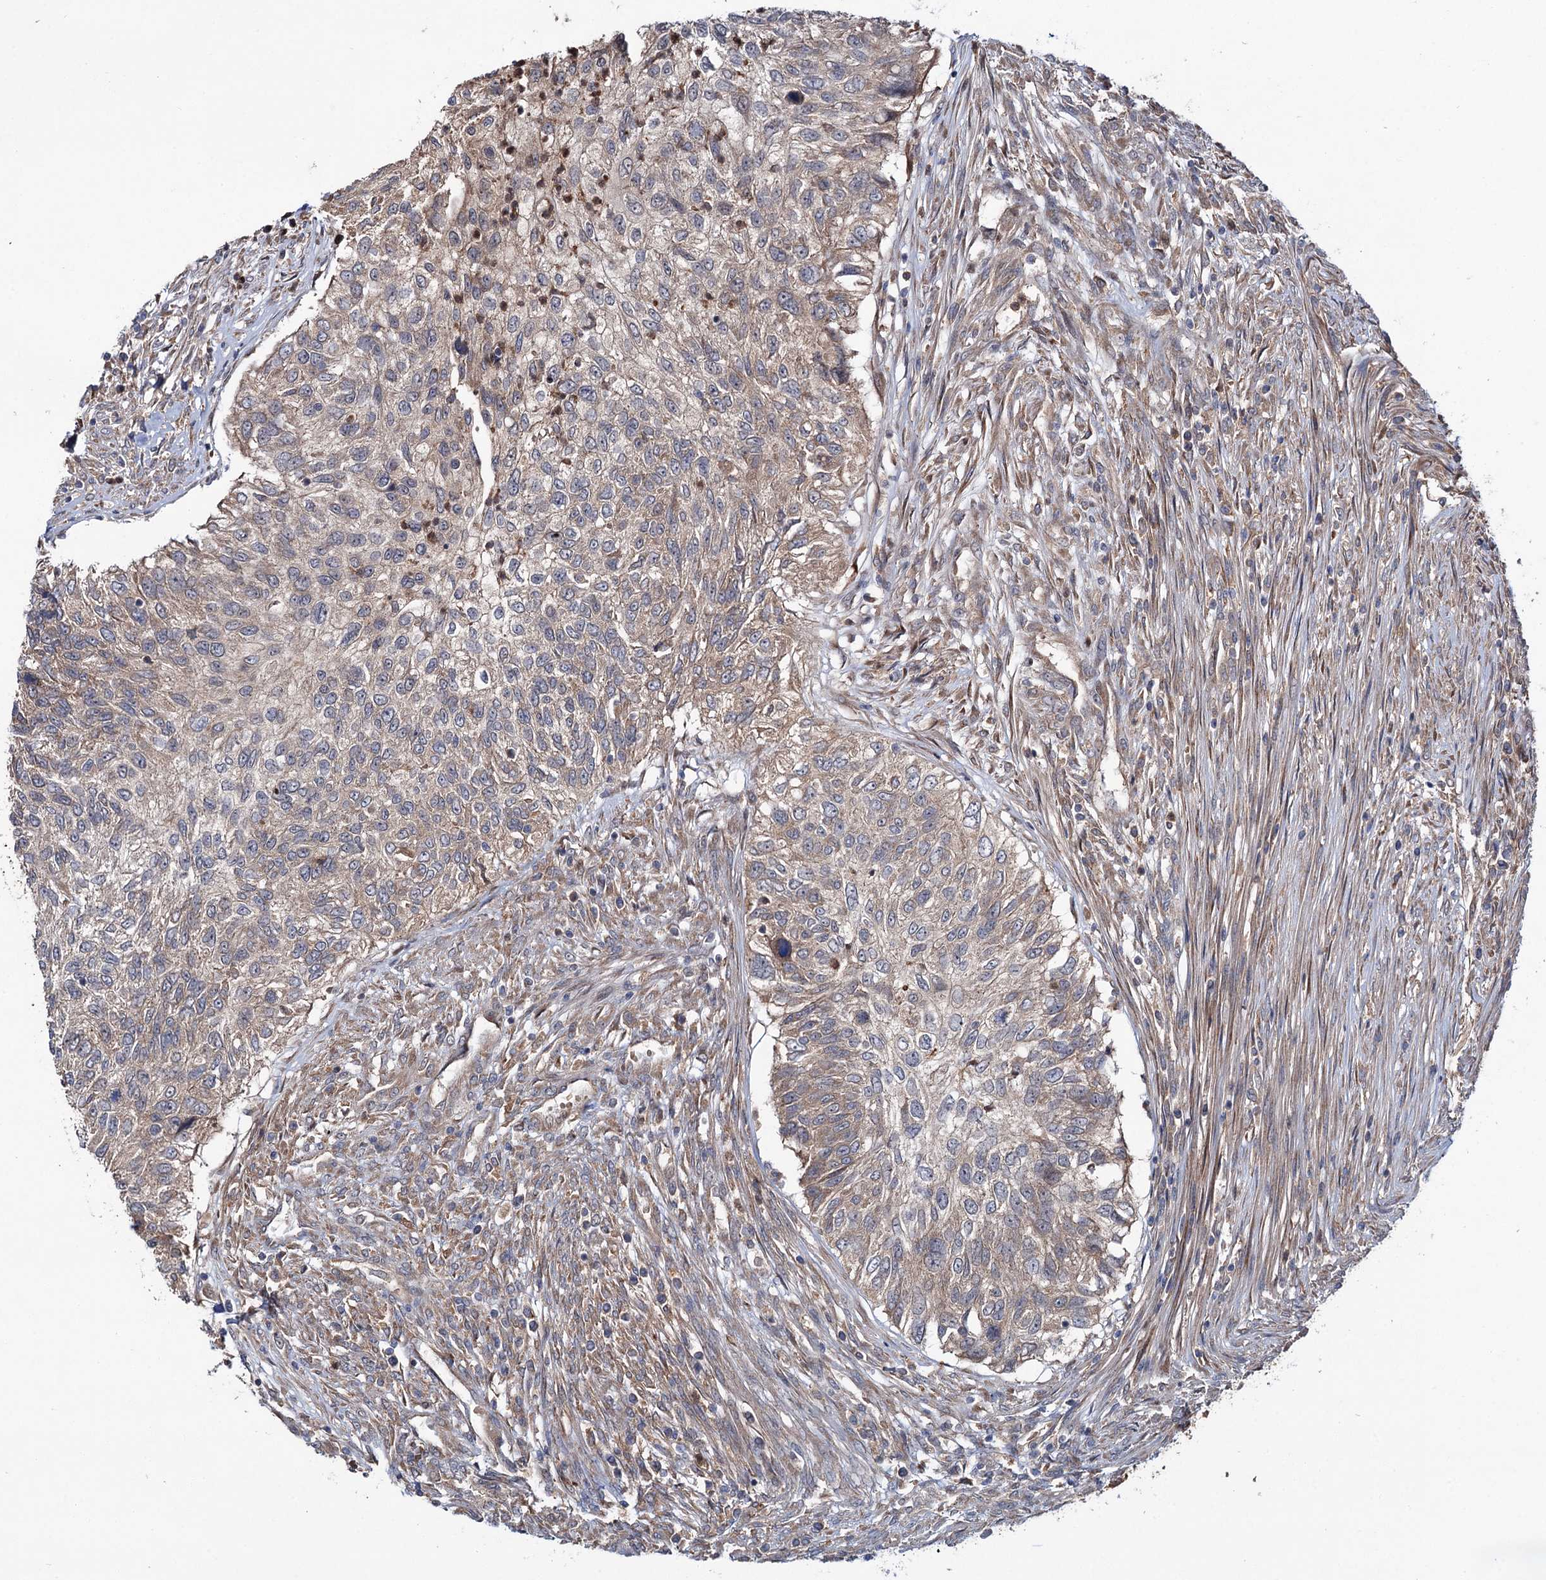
{"staining": {"intensity": "weak", "quantity": "25%-75%", "location": "cytoplasmic/membranous"}, "tissue": "urothelial cancer", "cell_type": "Tumor cells", "image_type": "cancer", "snomed": [{"axis": "morphology", "description": "Urothelial carcinoma, High grade"}, {"axis": "topography", "description": "Urinary bladder"}], "caption": "Immunohistochemical staining of urothelial cancer reveals weak cytoplasmic/membranous protein positivity in about 25%-75% of tumor cells. Ihc stains the protein in brown and the nuclei are stained blue.", "gene": "PTPN3", "patient": {"sex": "female", "age": 60}}